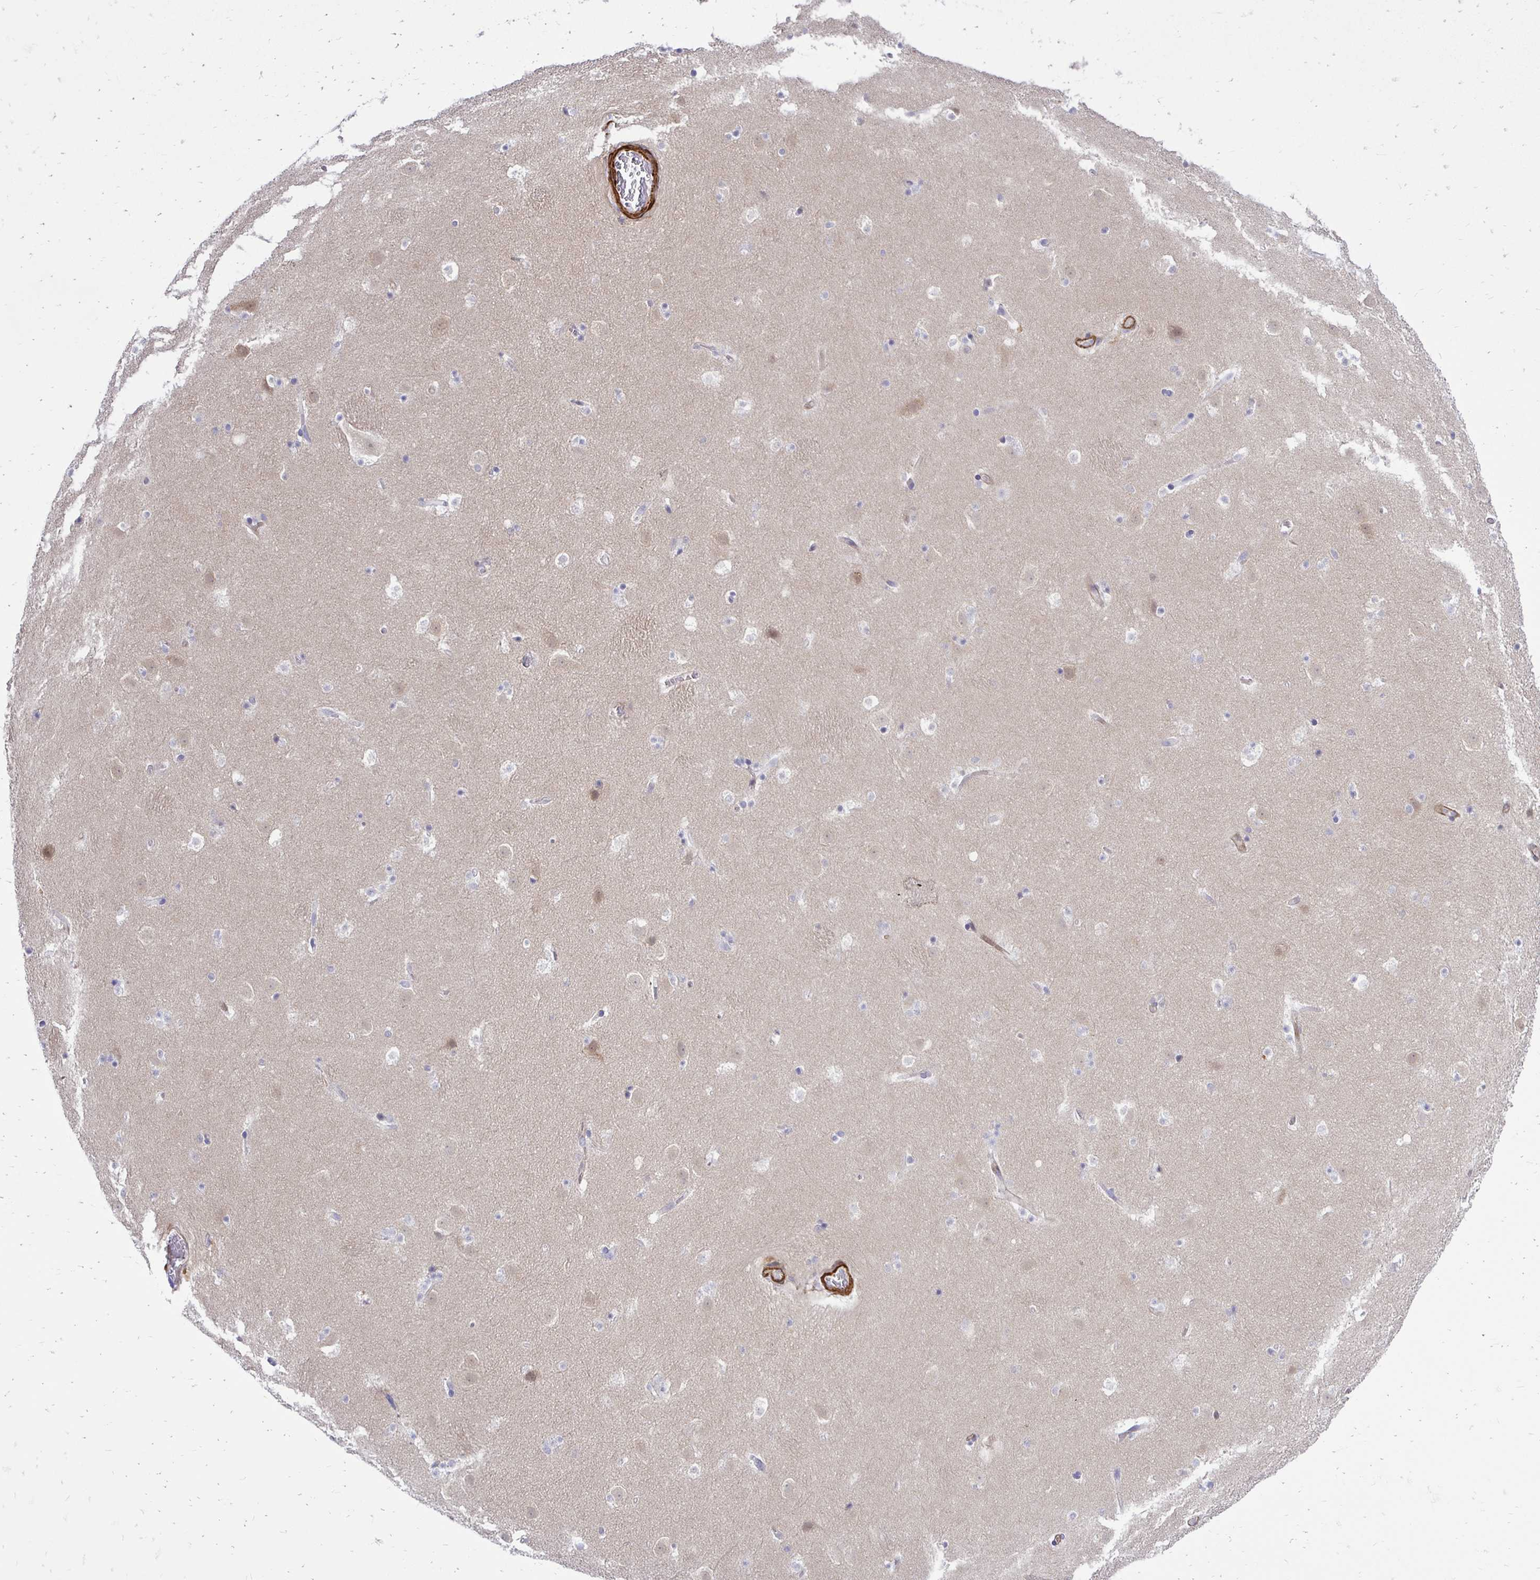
{"staining": {"intensity": "negative", "quantity": "none", "location": "none"}, "tissue": "caudate", "cell_type": "Glial cells", "image_type": "normal", "snomed": [{"axis": "morphology", "description": "Normal tissue, NOS"}, {"axis": "topography", "description": "Lateral ventricle wall"}], "caption": "The immunohistochemistry histopathology image has no significant expression in glial cells of caudate. Brightfield microscopy of IHC stained with DAB (brown) and hematoxylin (blue), captured at high magnification.", "gene": "CTPS1", "patient": {"sex": "male", "age": 37}}